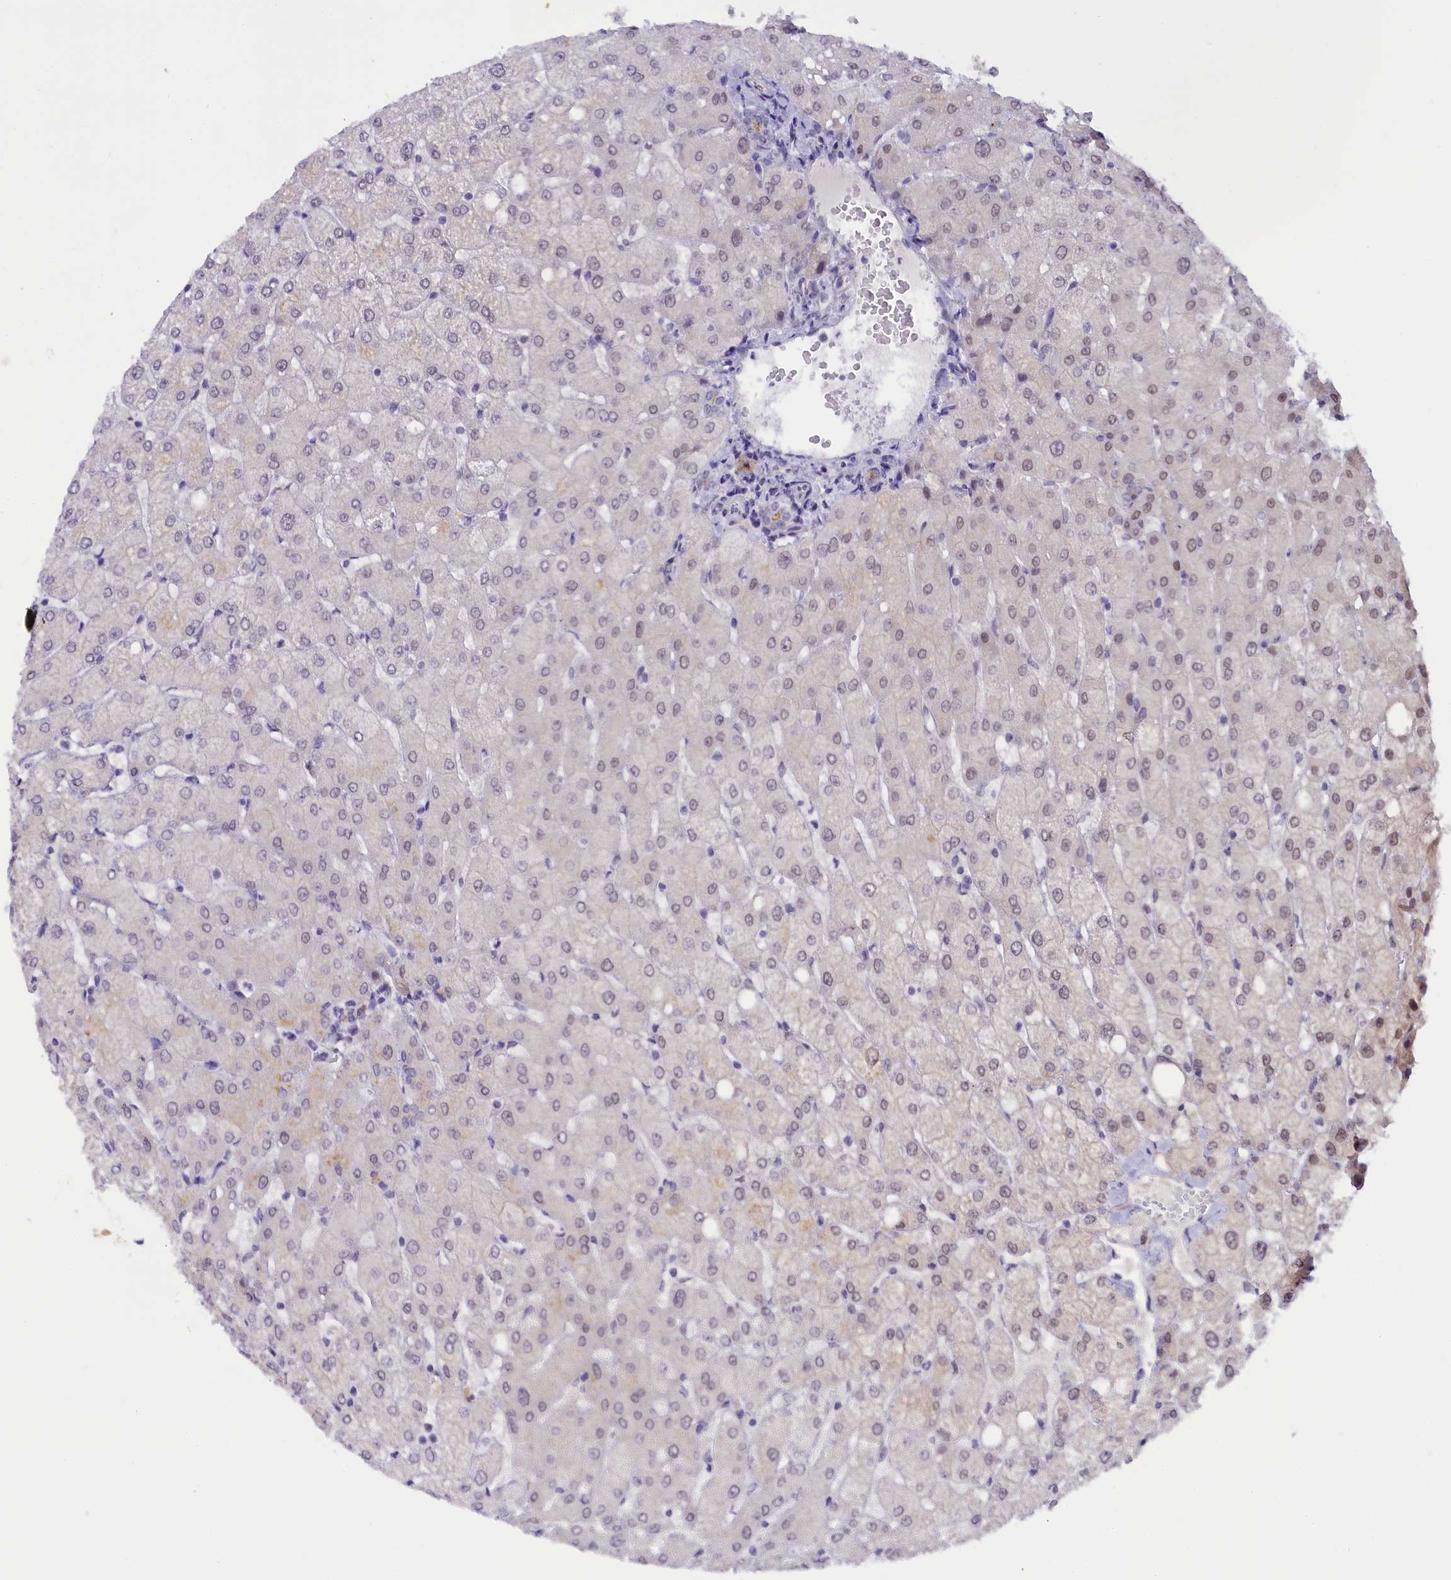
{"staining": {"intensity": "negative", "quantity": "none", "location": "none"}, "tissue": "liver", "cell_type": "Cholangiocytes", "image_type": "normal", "snomed": [{"axis": "morphology", "description": "Normal tissue, NOS"}, {"axis": "topography", "description": "Liver"}], "caption": "IHC image of normal liver: human liver stained with DAB demonstrates no significant protein staining in cholangiocytes.", "gene": "OSGEP", "patient": {"sex": "female", "age": 54}}